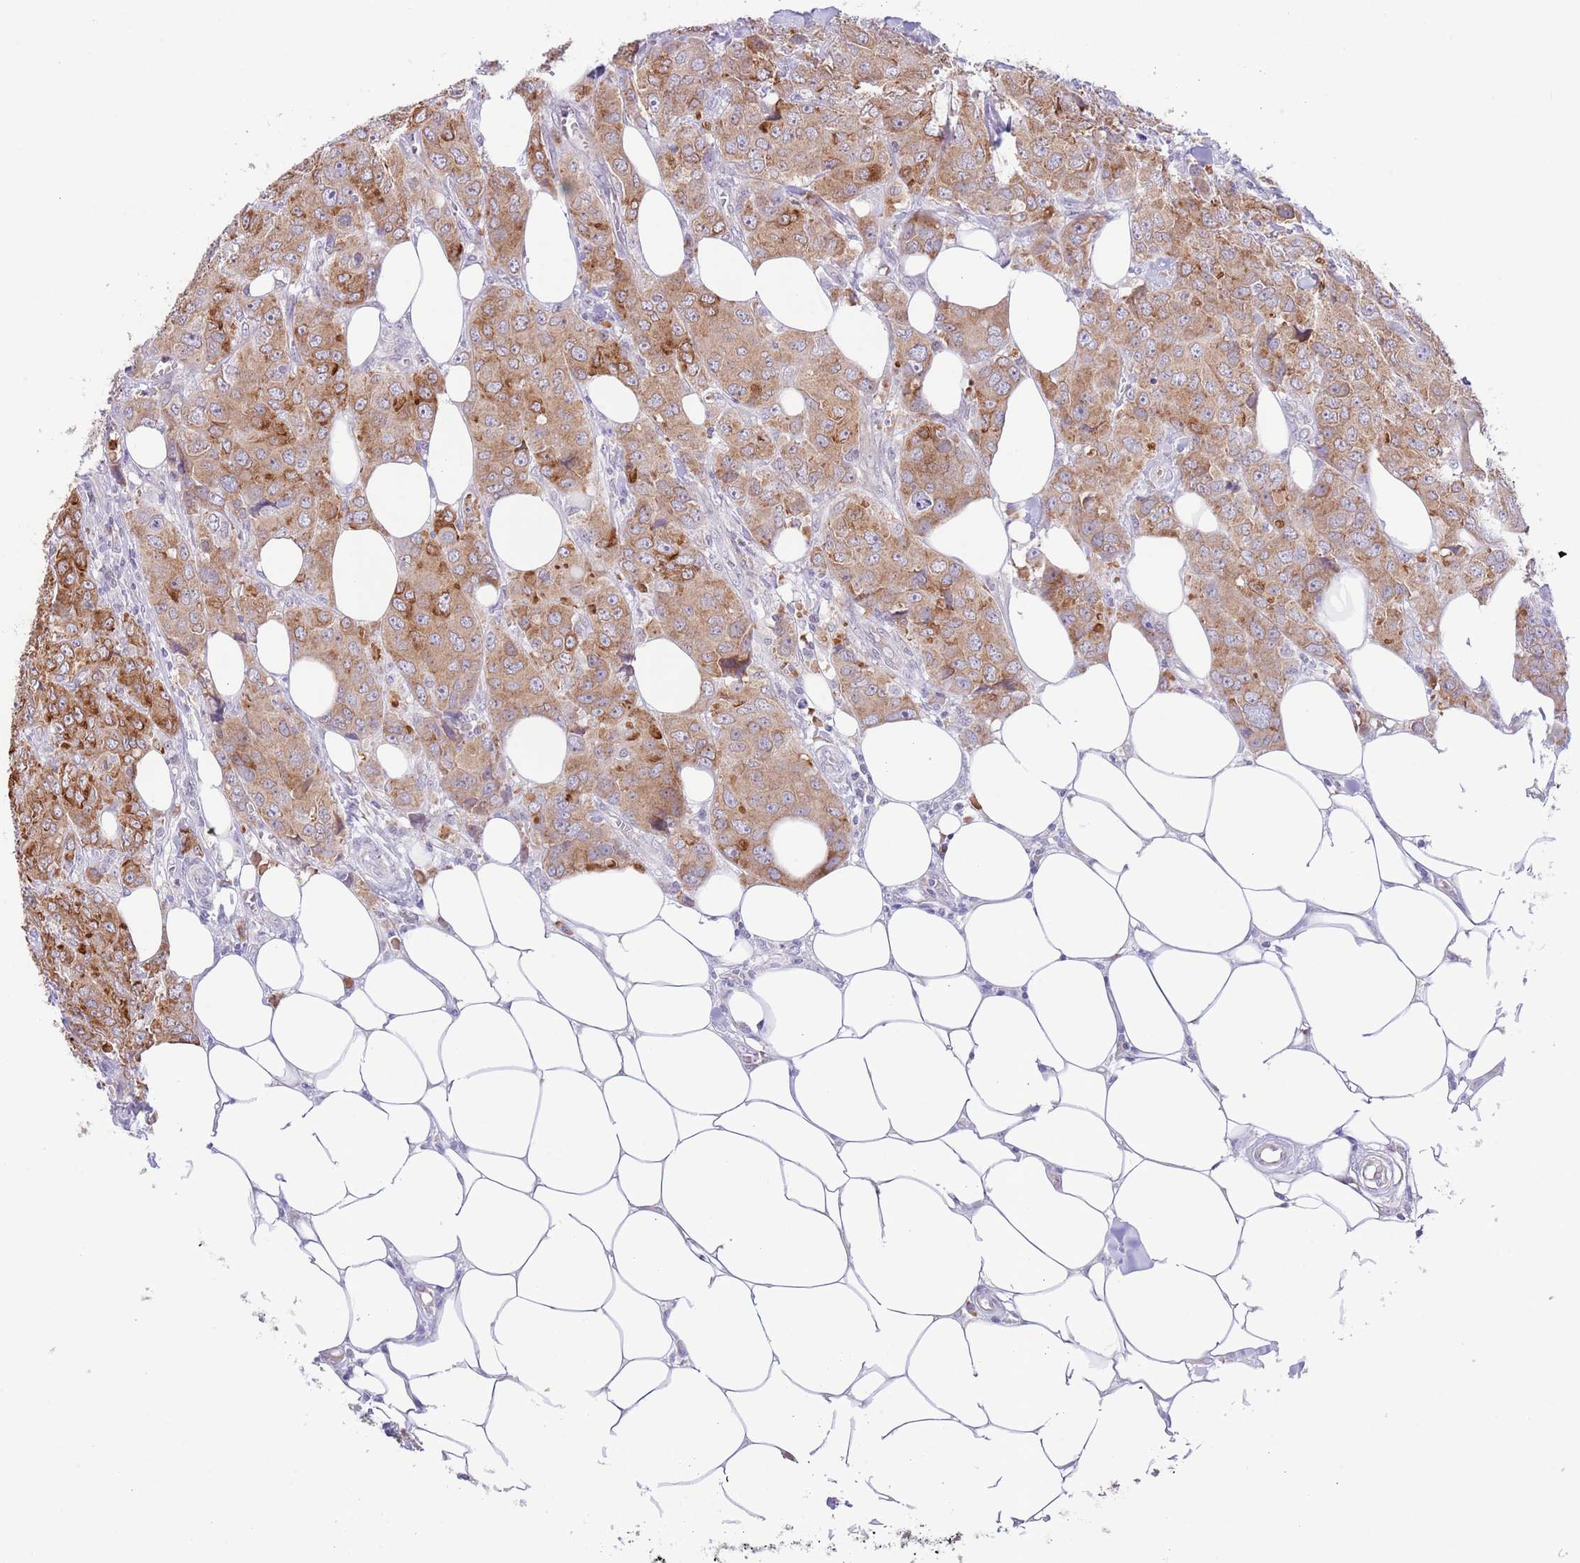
{"staining": {"intensity": "strong", "quantity": ">75%", "location": "cytoplasmic/membranous"}, "tissue": "breast cancer", "cell_type": "Tumor cells", "image_type": "cancer", "snomed": [{"axis": "morphology", "description": "Duct carcinoma"}, {"axis": "topography", "description": "Breast"}], "caption": "Immunohistochemical staining of breast cancer (invasive ductal carcinoma) demonstrates high levels of strong cytoplasmic/membranous protein staining in approximately >75% of tumor cells.", "gene": "EBPL", "patient": {"sex": "female", "age": 43}}